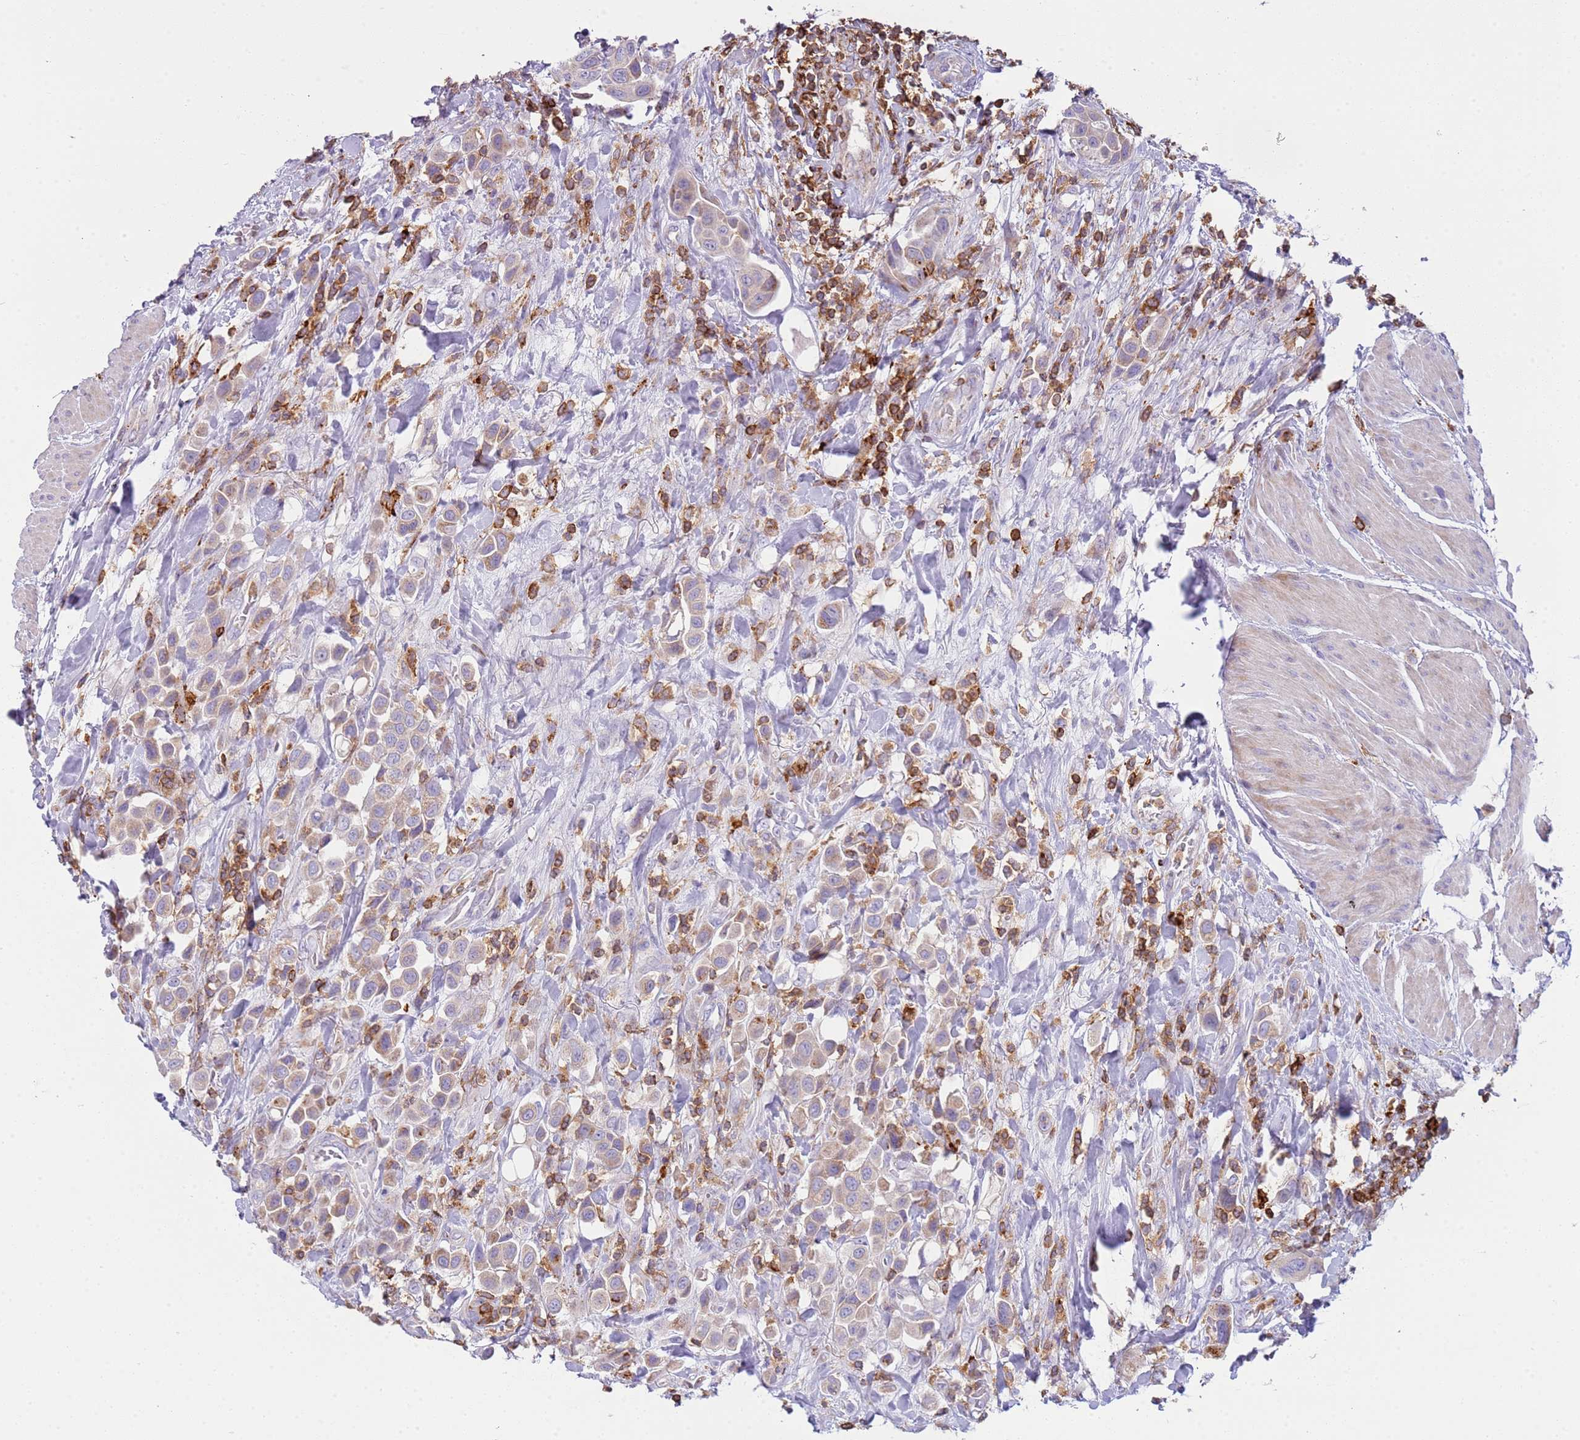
{"staining": {"intensity": "weak", "quantity": "25%-75%", "location": "cytoplasmic/membranous"}, "tissue": "urothelial cancer", "cell_type": "Tumor cells", "image_type": "cancer", "snomed": [{"axis": "morphology", "description": "Urothelial carcinoma, High grade"}, {"axis": "topography", "description": "Urinary bladder"}], "caption": "An immunohistochemistry (IHC) photomicrograph of tumor tissue is shown. Protein staining in brown shows weak cytoplasmic/membranous positivity in high-grade urothelial carcinoma within tumor cells.", "gene": "TTPAL", "patient": {"sex": "male", "age": 50}}